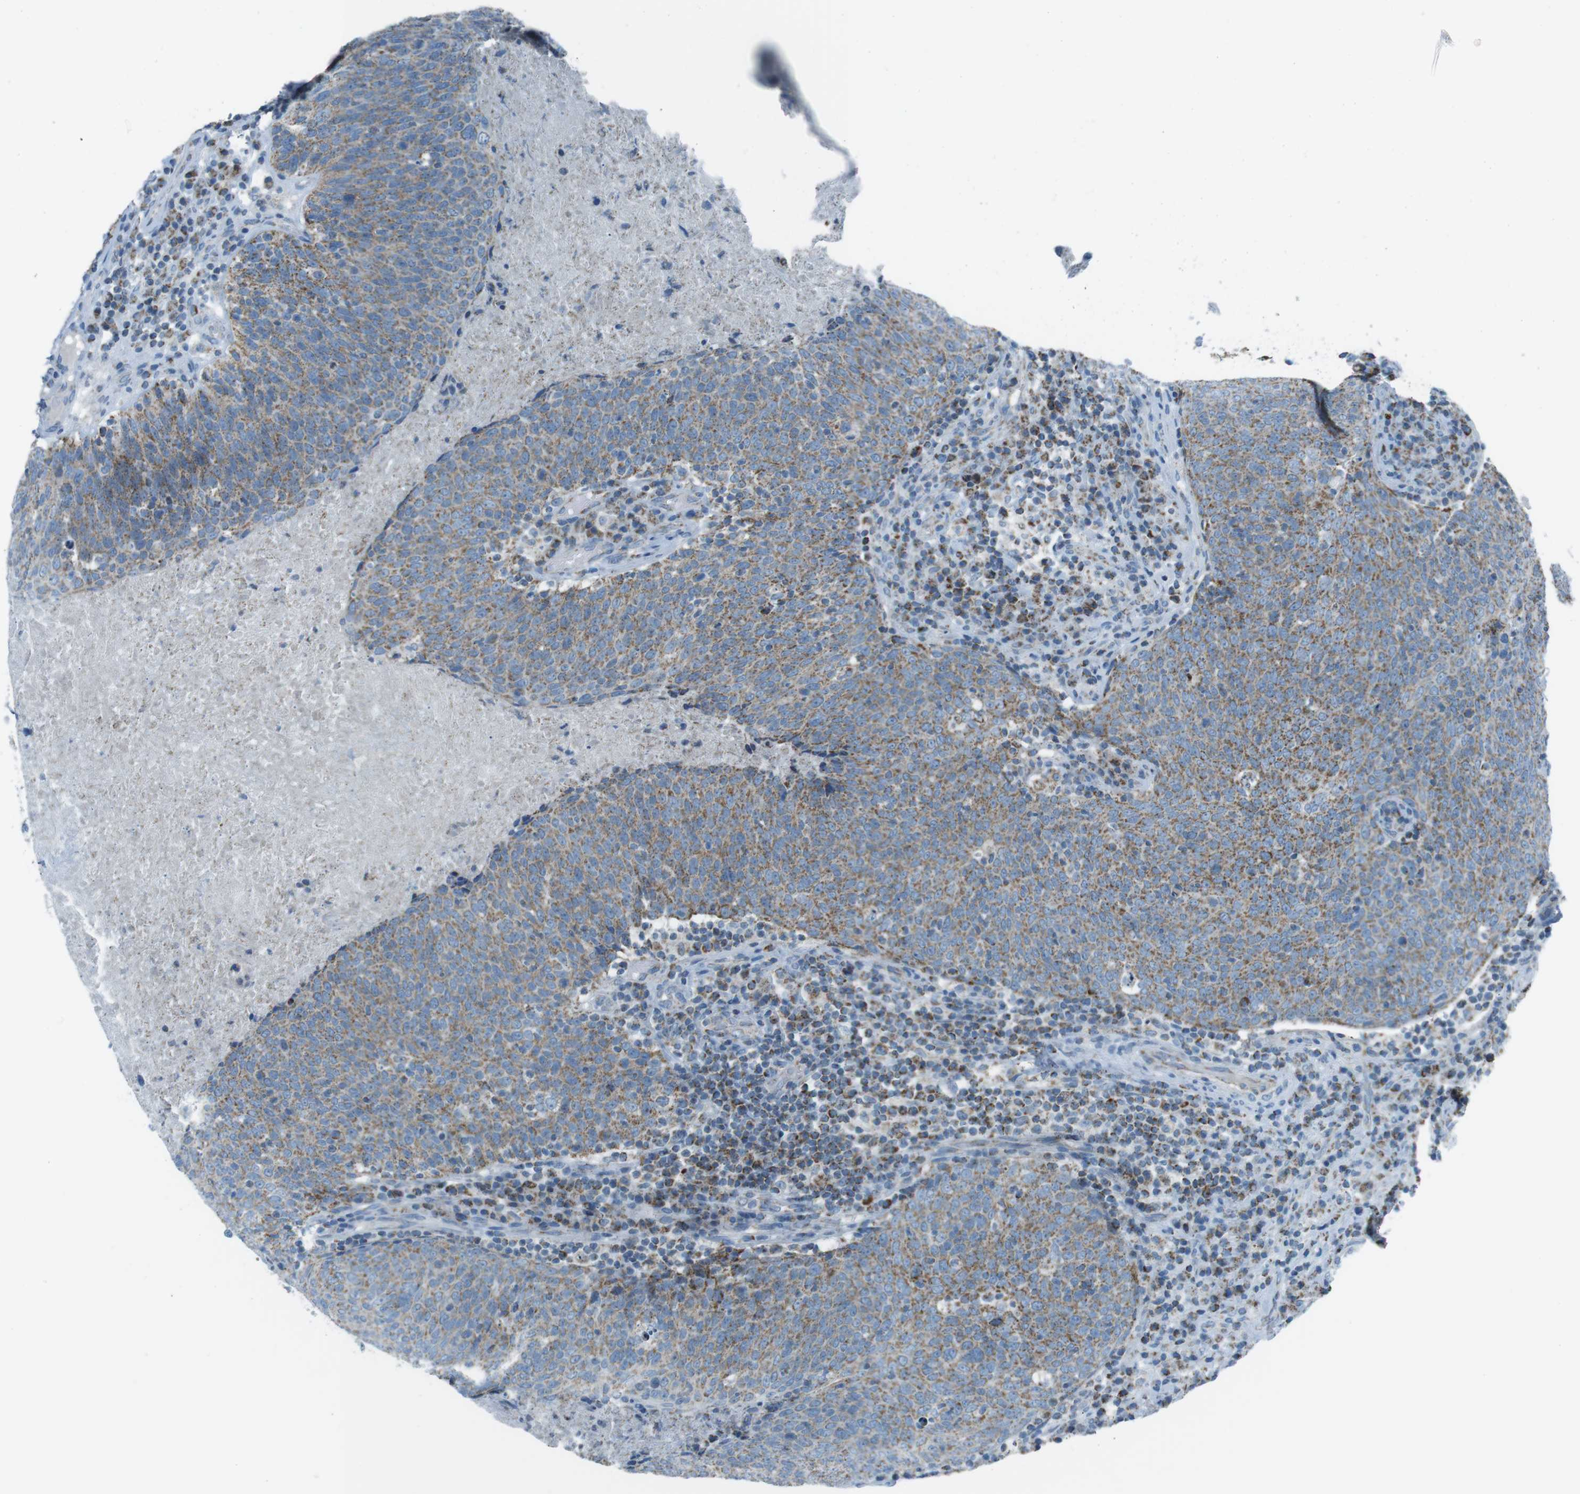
{"staining": {"intensity": "weak", "quantity": ">75%", "location": "cytoplasmic/membranous"}, "tissue": "head and neck cancer", "cell_type": "Tumor cells", "image_type": "cancer", "snomed": [{"axis": "morphology", "description": "Squamous cell carcinoma, NOS"}, {"axis": "morphology", "description": "Squamous cell carcinoma, metastatic, NOS"}, {"axis": "topography", "description": "Lymph node"}, {"axis": "topography", "description": "Head-Neck"}], "caption": "Immunohistochemistry (IHC) micrograph of head and neck cancer stained for a protein (brown), which demonstrates low levels of weak cytoplasmic/membranous expression in about >75% of tumor cells.", "gene": "DNAJA3", "patient": {"sex": "male", "age": 62}}